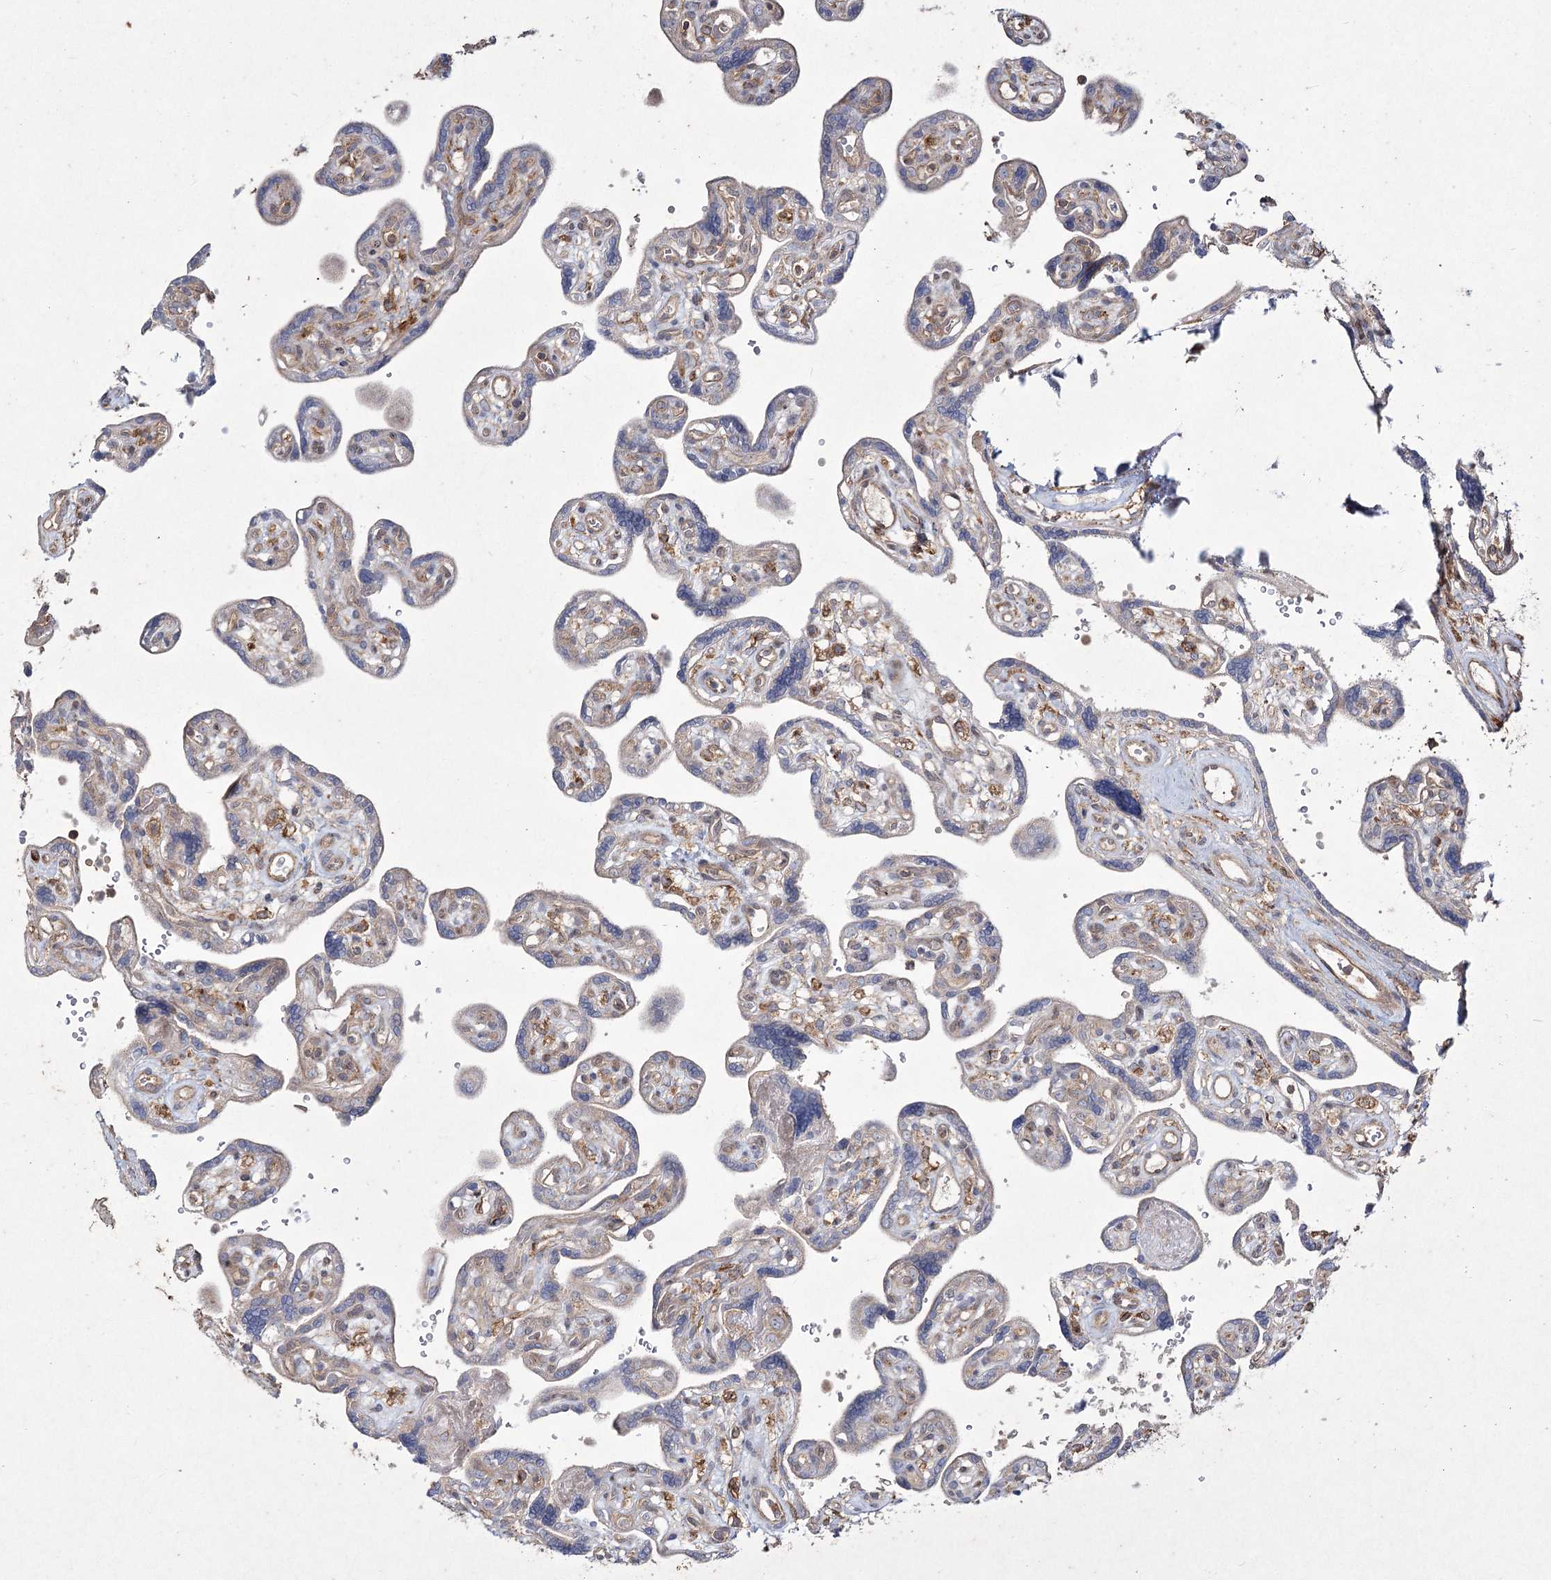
{"staining": {"intensity": "weak", "quantity": "<25%", "location": "cytoplasmic/membranous"}, "tissue": "placenta", "cell_type": "Decidual cells", "image_type": "normal", "snomed": [{"axis": "morphology", "description": "Normal tissue, NOS"}, {"axis": "topography", "description": "Placenta"}], "caption": "The immunohistochemistry histopathology image has no significant positivity in decidual cells of placenta. (DAB (3,3'-diaminobenzidine) IHC visualized using brightfield microscopy, high magnification).", "gene": "SH3TC1", "patient": {"sex": "female", "age": 39}}